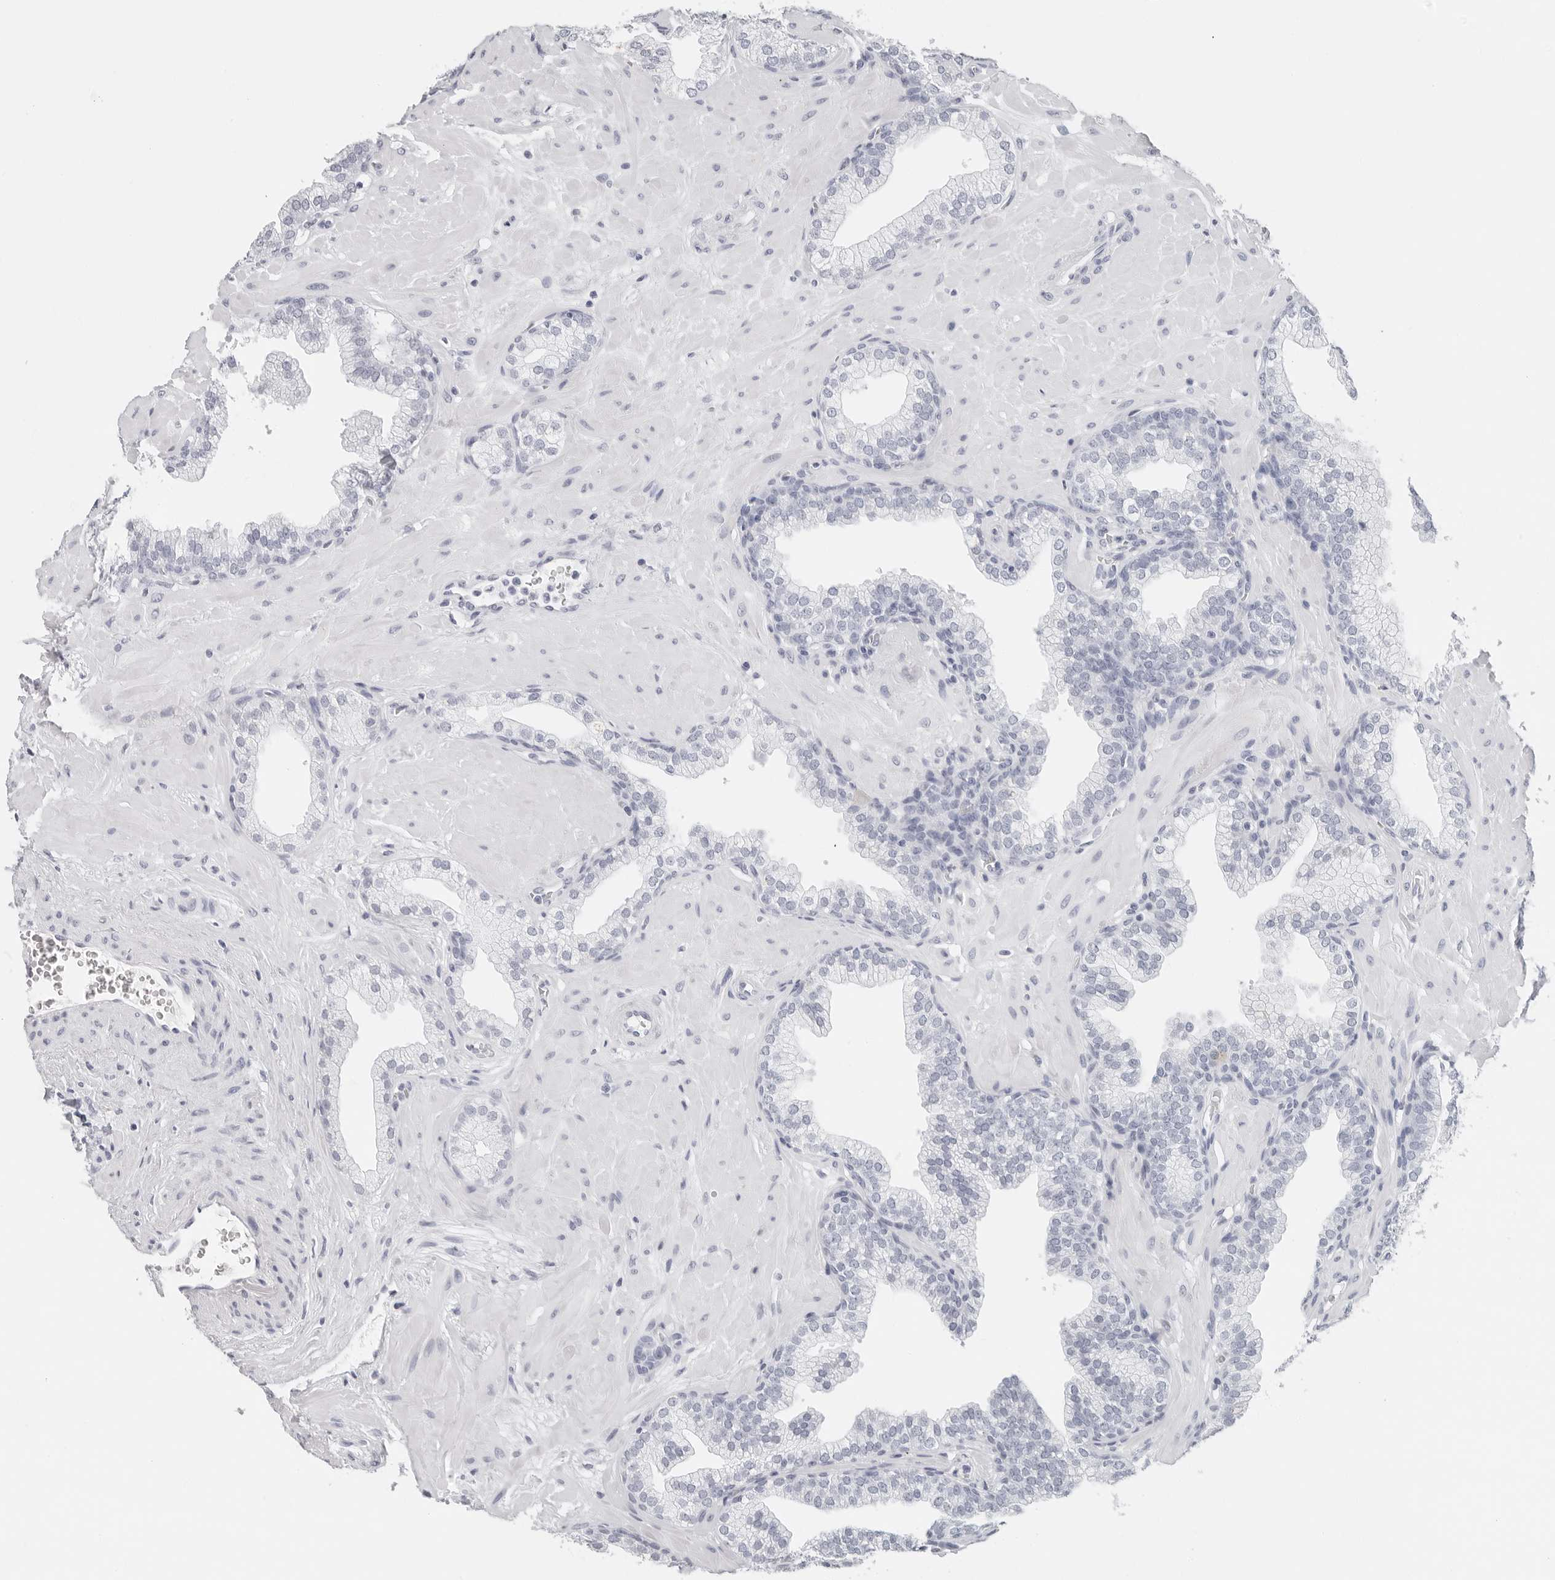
{"staining": {"intensity": "negative", "quantity": "none", "location": "none"}, "tissue": "prostate", "cell_type": "Glandular cells", "image_type": "normal", "snomed": [{"axis": "morphology", "description": "Normal tissue, NOS"}, {"axis": "morphology", "description": "Urothelial carcinoma, Low grade"}, {"axis": "topography", "description": "Urinary bladder"}, {"axis": "topography", "description": "Prostate"}], "caption": "Immunohistochemistry histopathology image of normal prostate stained for a protein (brown), which displays no expression in glandular cells. (DAB (3,3'-diaminobenzidine) IHC visualized using brightfield microscopy, high magnification).", "gene": "CST1", "patient": {"sex": "male", "age": 60}}